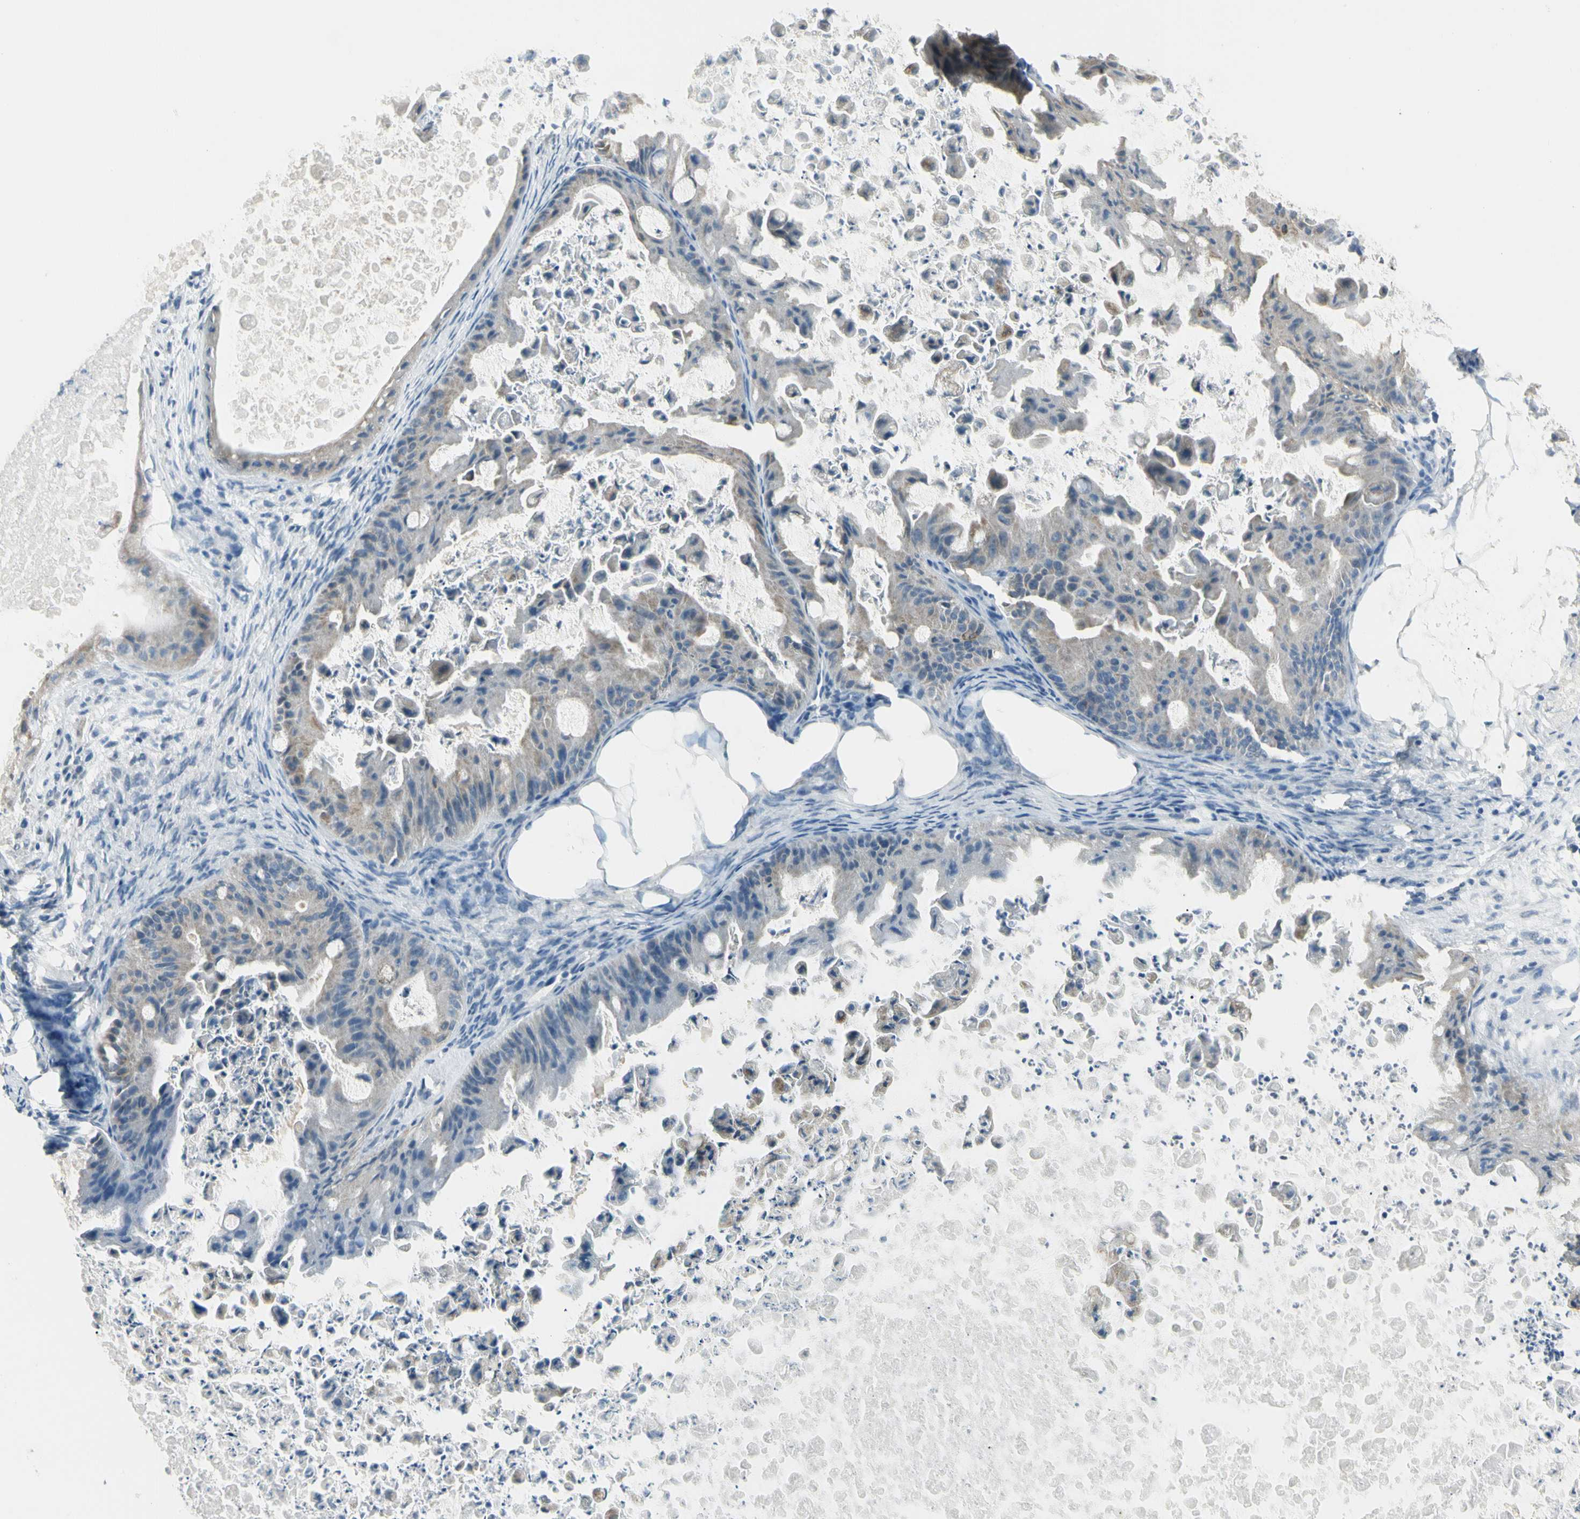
{"staining": {"intensity": "negative", "quantity": "none", "location": "none"}, "tissue": "ovarian cancer", "cell_type": "Tumor cells", "image_type": "cancer", "snomed": [{"axis": "morphology", "description": "Cystadenocarcinoma, mucinous, NOS"}, {"axis": "topography", "description": "Ovary"}], "caption": "Histopathology image shows no significant protein expression in tumor cells of ovarian cancer.", "gene": "SLC6A15", "patient": {"sex": "female", "age": 37}}